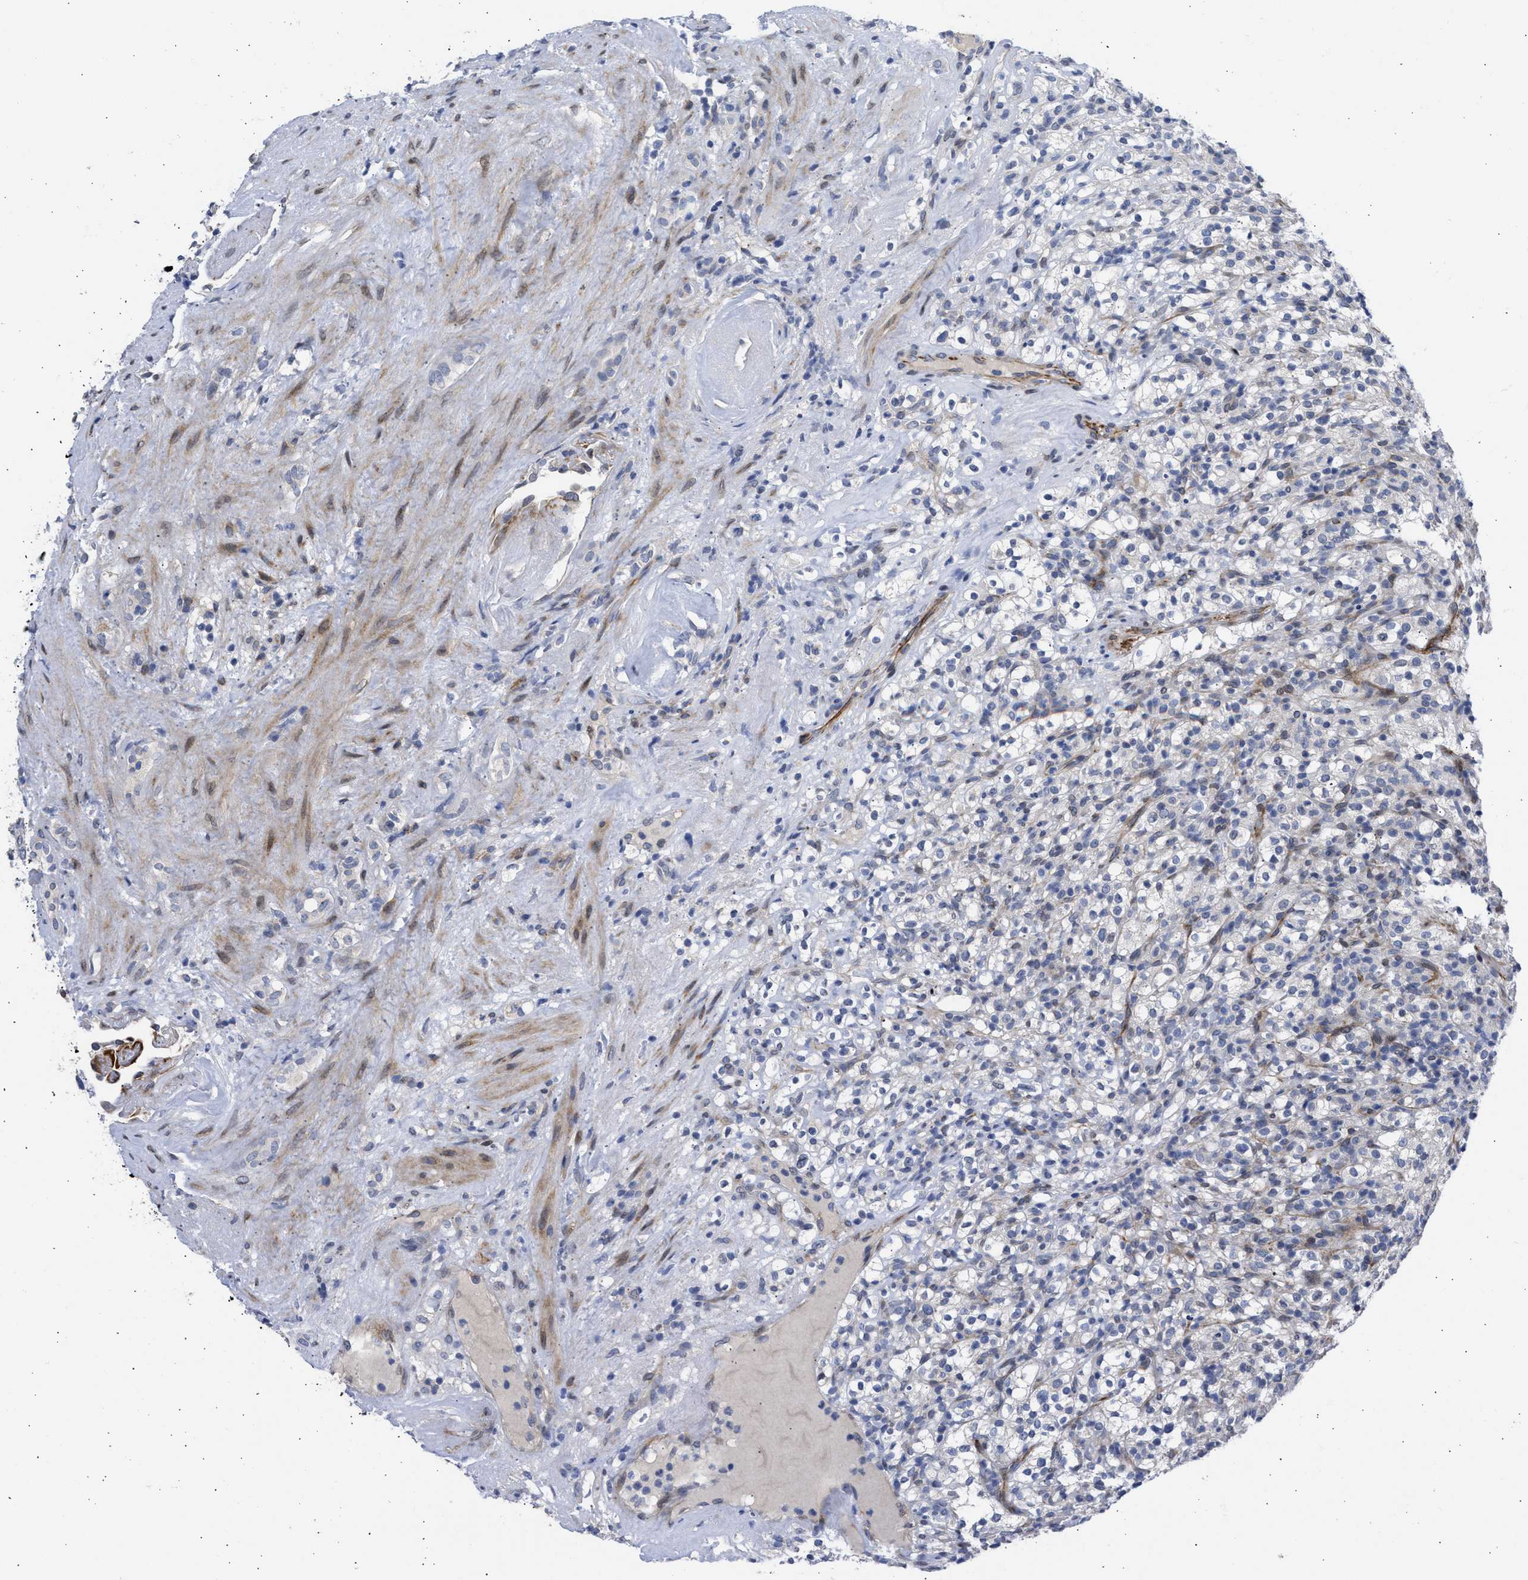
{"staining": {"intensity": "negative", "quantity": "none", "location": "none"}, "tissue": "renal cancer", "cell_type": "Tumor cells", "image_type": "cancer", "snomed": [{"axis": "morphology", "description": "Normal tissue, NOS"}, {"axis": "morphology", "description": "Adenocarcinoma, NOS"}, {"axis": "topography", "description": "Kidney"}], "caption": "Histopathology image shows no protein expression in tumor cells of renal adenocarcinoma tissue. (DAB (3,3'-diaminobenzidine) immunohistochemistry visualized using brightfield microscopy, high magnification).", "gene": "NUP35", "patient": {"sex": "female", "age": 72}}